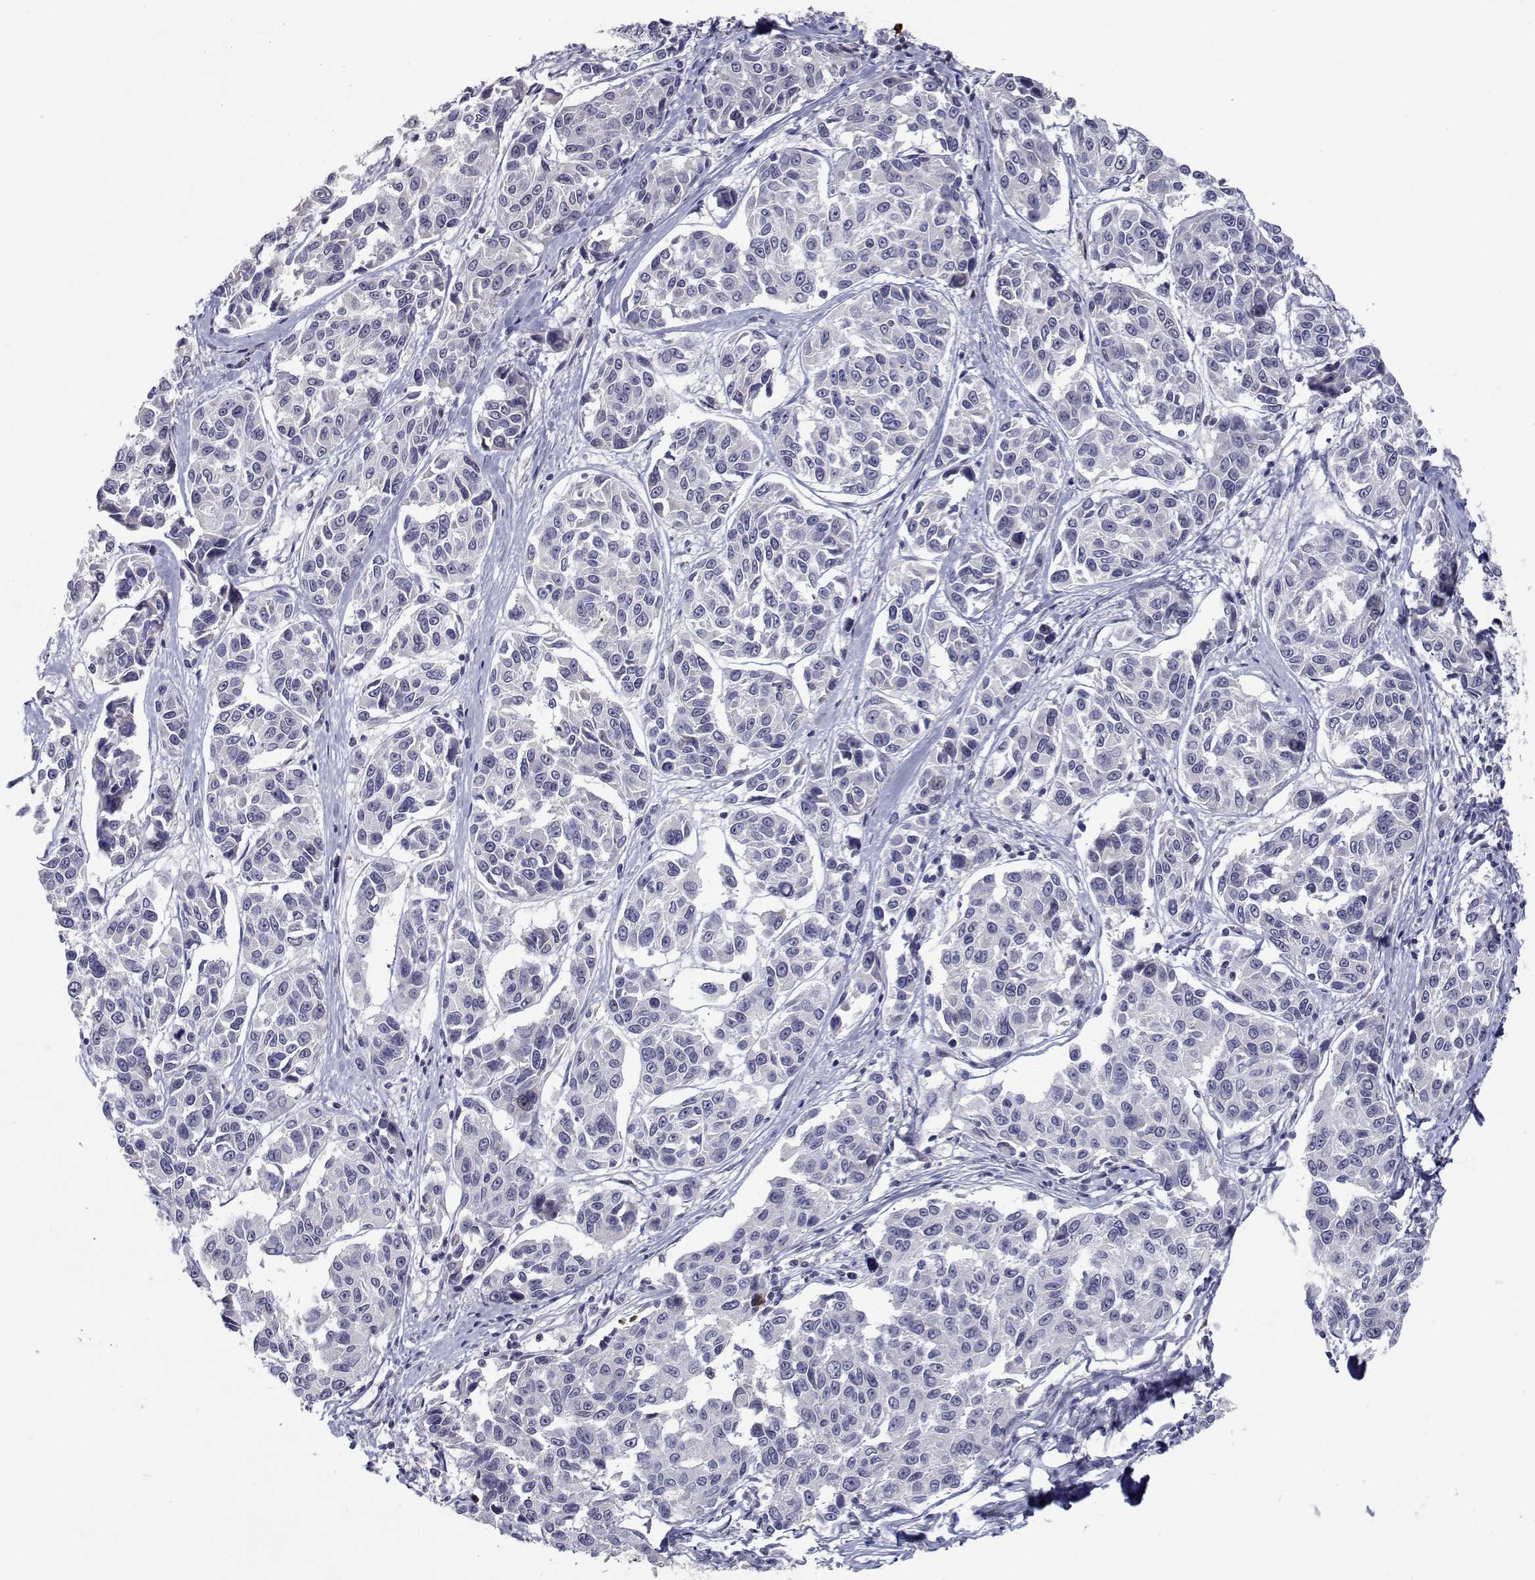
{"staining": {"intensity": "negative", "quantity": "none", "location": "none"}, "tissue": "melanoma", "cell_type": "Tumor cells", "image_type": "cancer", "snomed": [{"axis": "morphology", "description": "Malignant melanoma, NOS"}, {"axis": "topography", "description": "Skin"}], "caption": "DAB immunohistochemical staining of melanoma reveals no significant expression in tumor cells.", "gene": "RBPJL", "patient": {"sex": "female", "age": 66}}